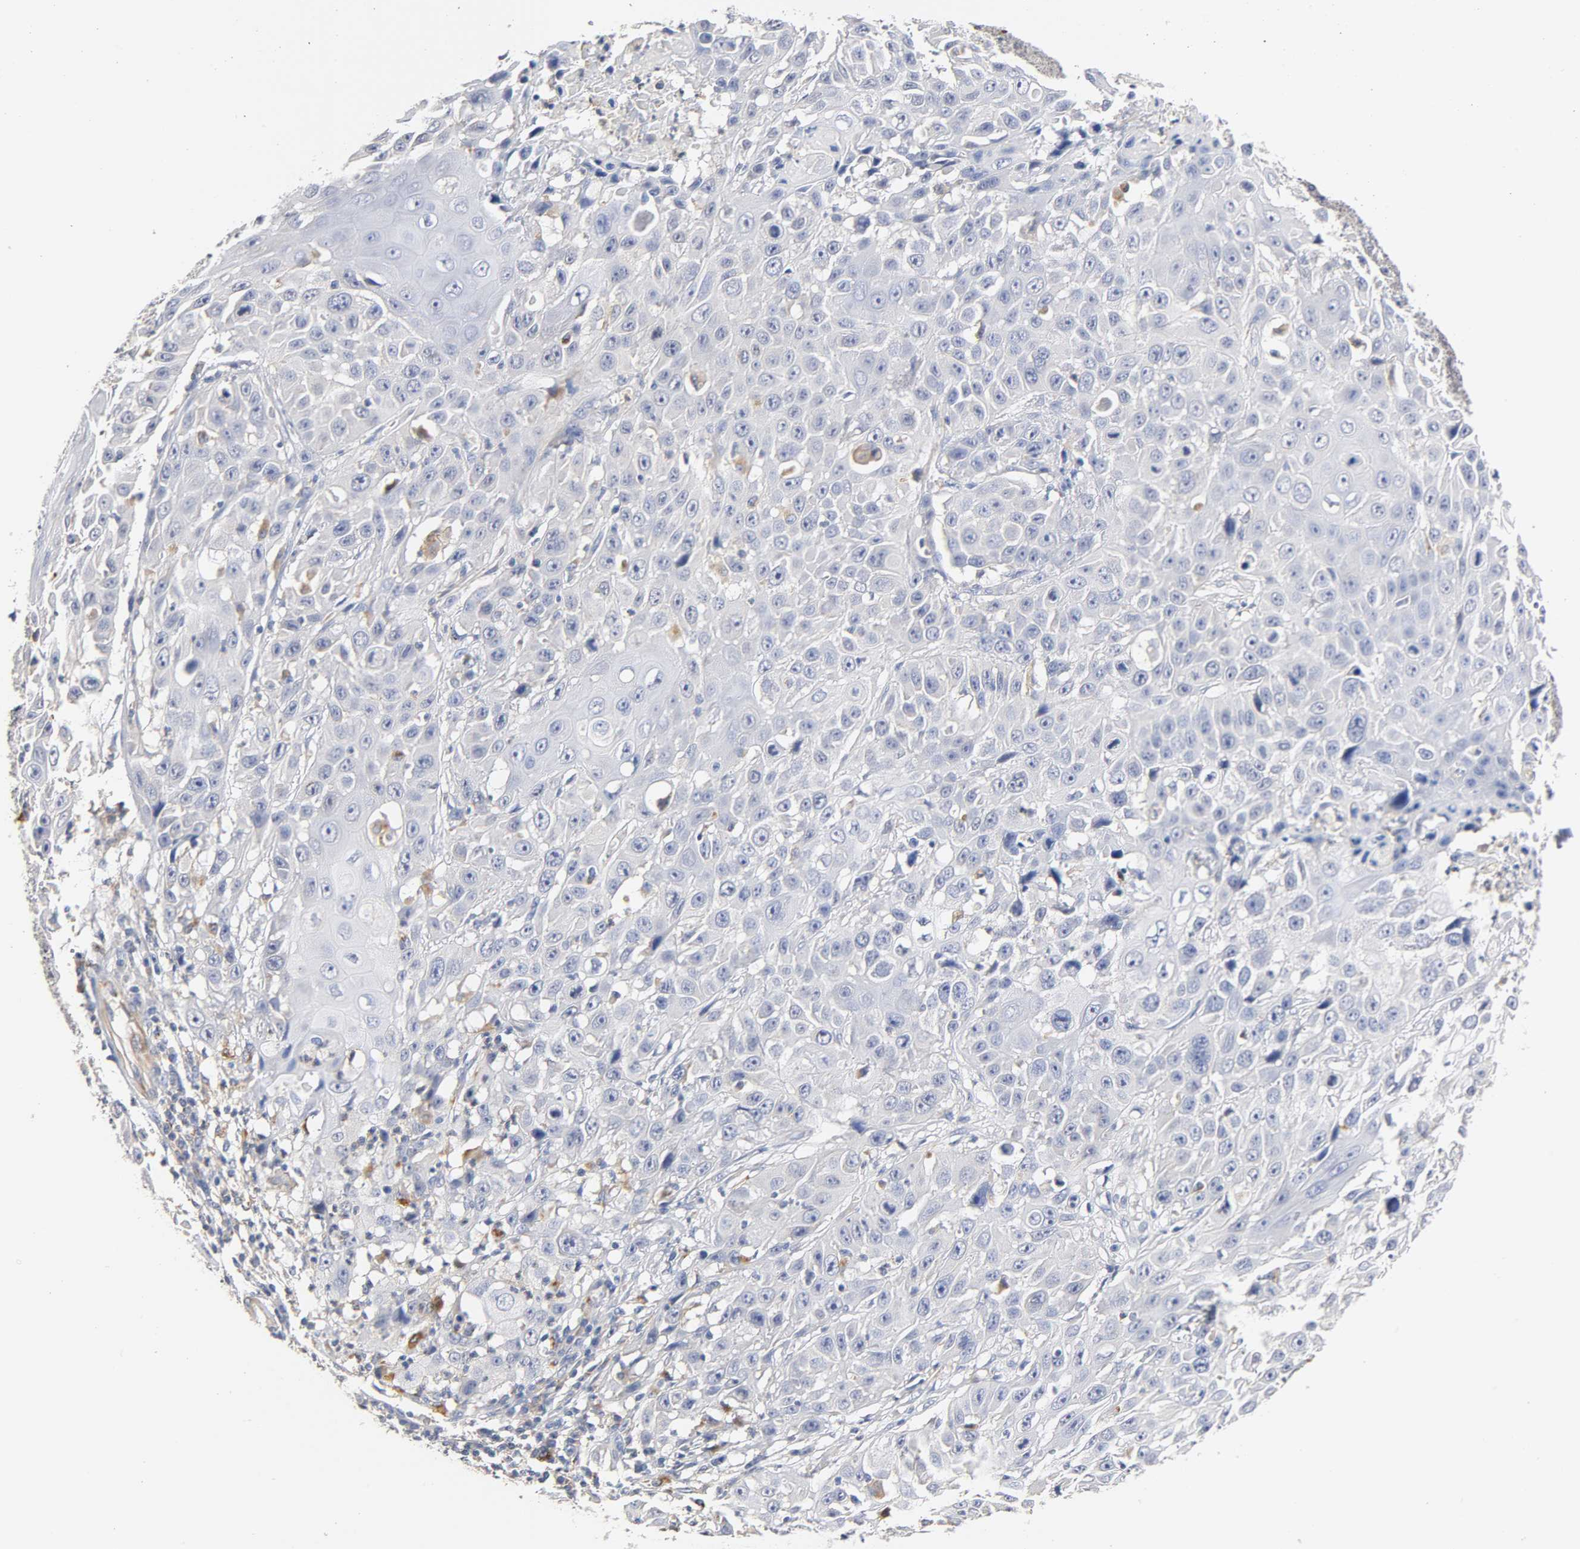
{"staining": {"intensity": "negative", "quantity": "none", "location": "none"}, "tissue": "cervical cancer", "cell_type": "Tumor cells", "image_type": "cancer", "snomed": [{"axis": "morphology", "description": "Squamous cell carcinoma, NOS"}, {"axis": "topography", "description": "Cervix"}], "caption": "Tumor cells are negative for brown protein staining in squamous cell carcinoma (cervical).", "gene": "SEMA5A", "patient": {"sex": "female", "age": 39}}